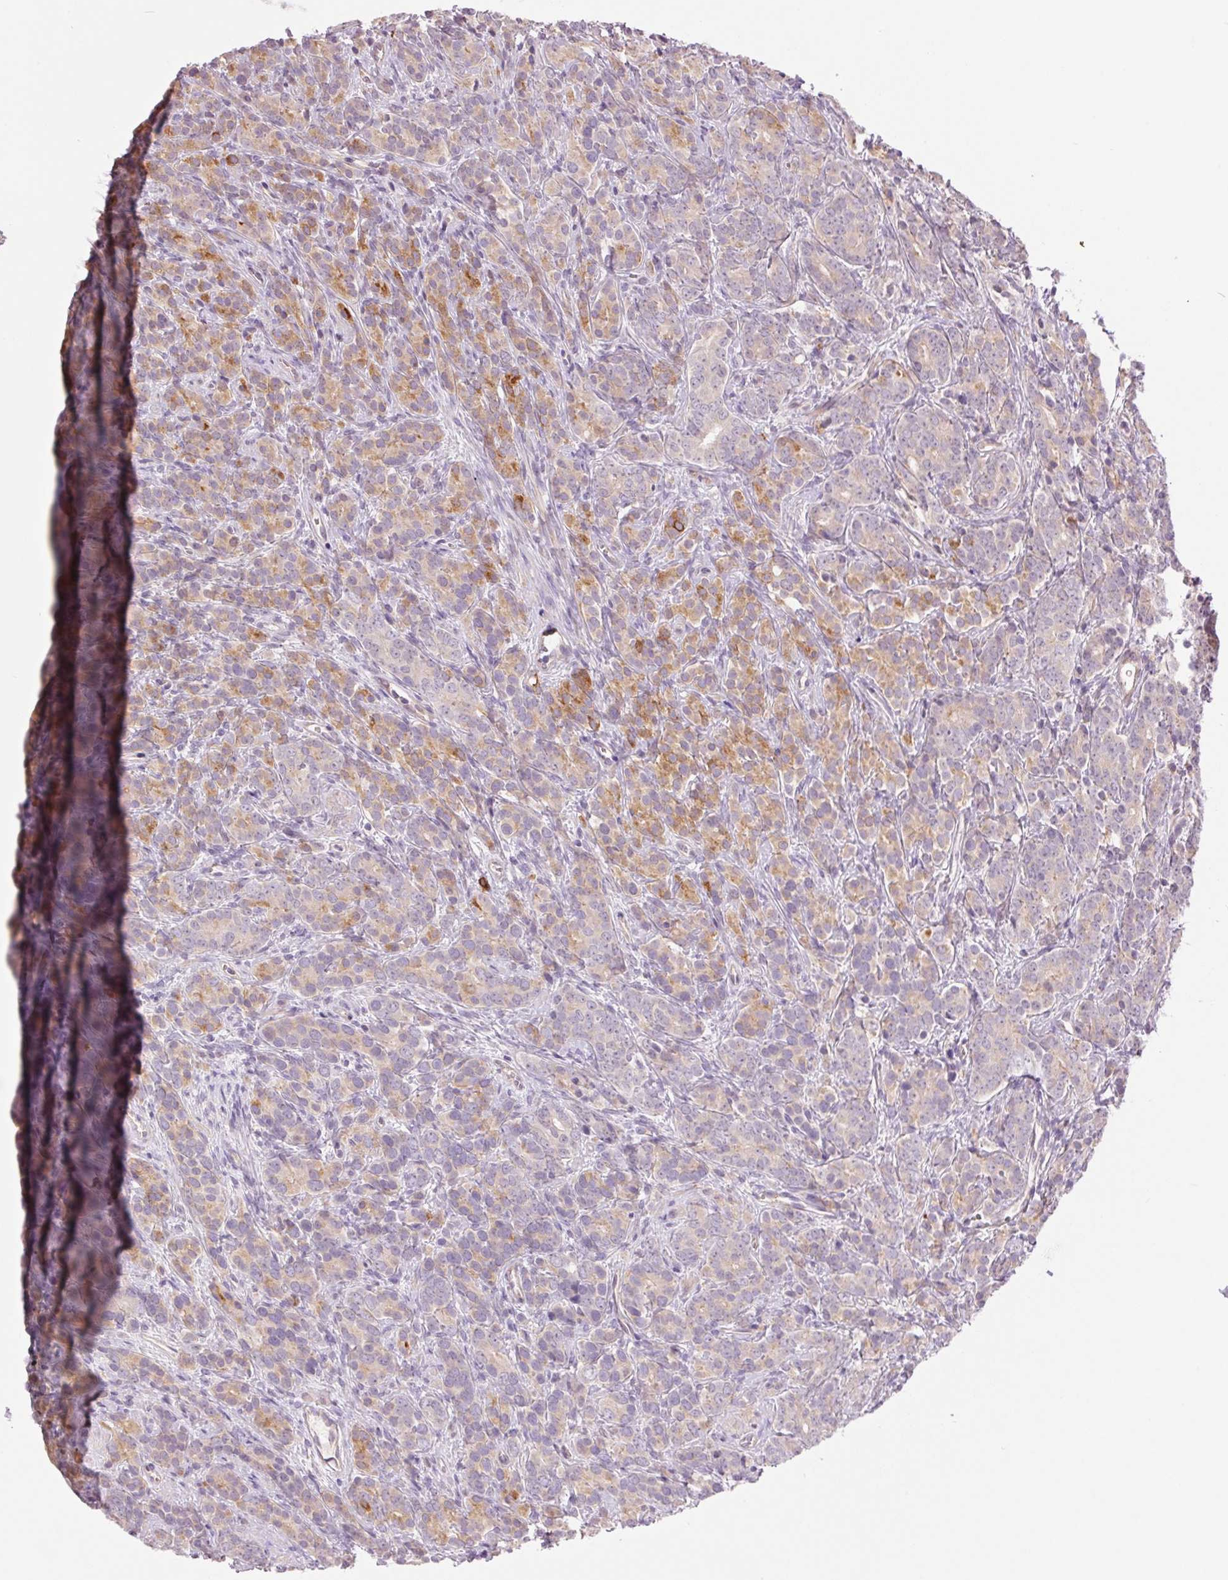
{"staining": {"intensity": "weak", "quantity": "25%-75%", "location": "cytoplasmic/membranous"}, "tissue": "prostate cancer", "cell_type": "Tumor cells", "image_type": "cancer", "snomed": [{"axis": "morphology", "description": "Adenocarcinoma, High grade"}, {"axis": "topography", "description": "Prostate"}], "caption": "Brown immunohistochemical staining in human prostate cancer displays weak cytoplasmic/membranous staining in approximately 25%-75% of tumor cells.", "gene": "METTL17", "patient": {"sex": "male", "age": 84}}